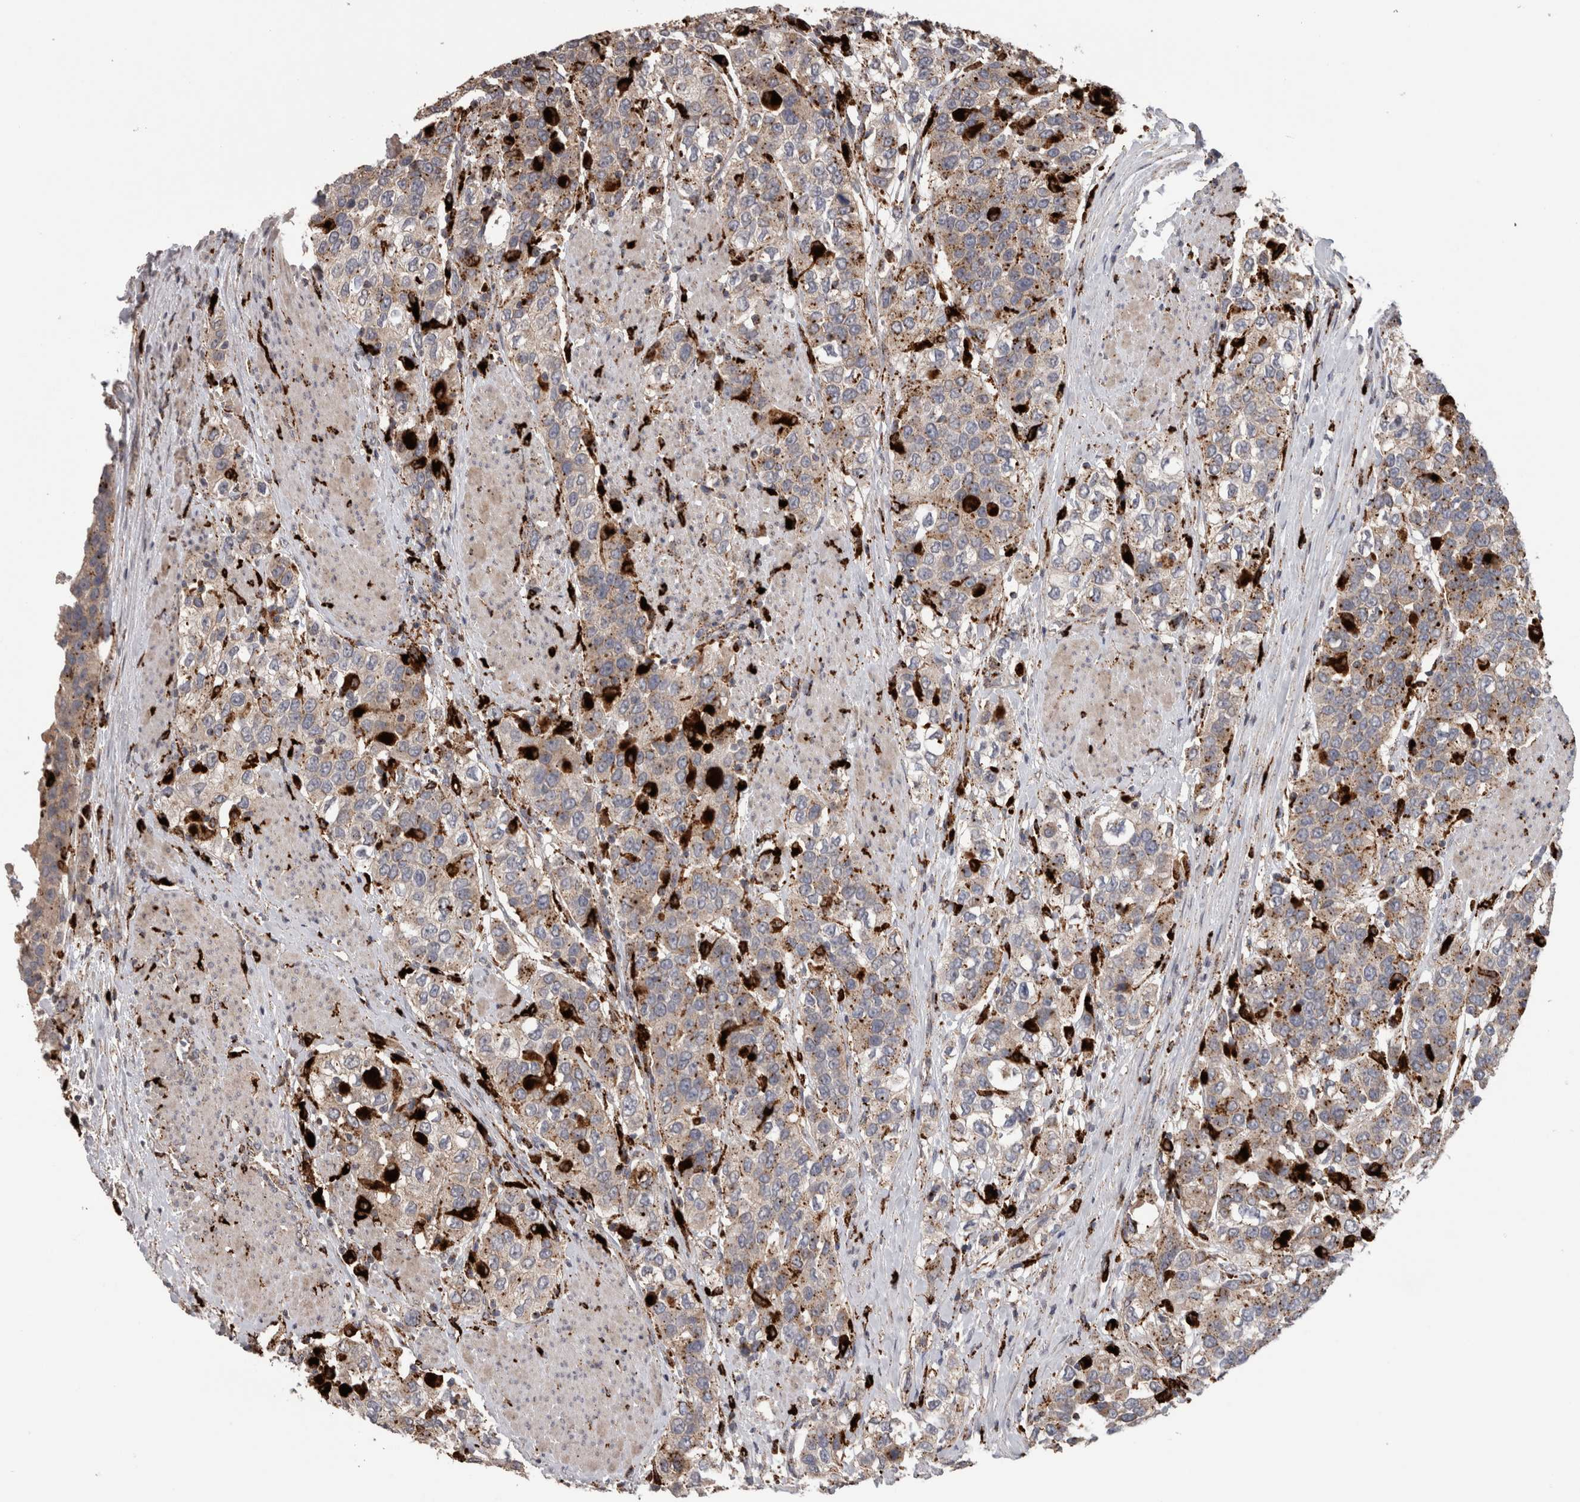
{"staining": {"intensity": "weak", "quantity": "<25%", "location": "cytoplasmic/membranous"}, "tissue": "urothelial cancer", "cell_type": "Tumor cells", "image_type": "cancer", "snomed": [{"axis": "morphology", "description": "Urothelial carcinoma, High grade"}, {"axis": "topography", "description": "Urinary bladder"}], "caption": "Photomicrograph shows no significant protein positivity in tumor cells of high-grade urothelial carcinoma.", "gene": "CTSZ", "patient": {"sex": "female", "age": 80}}